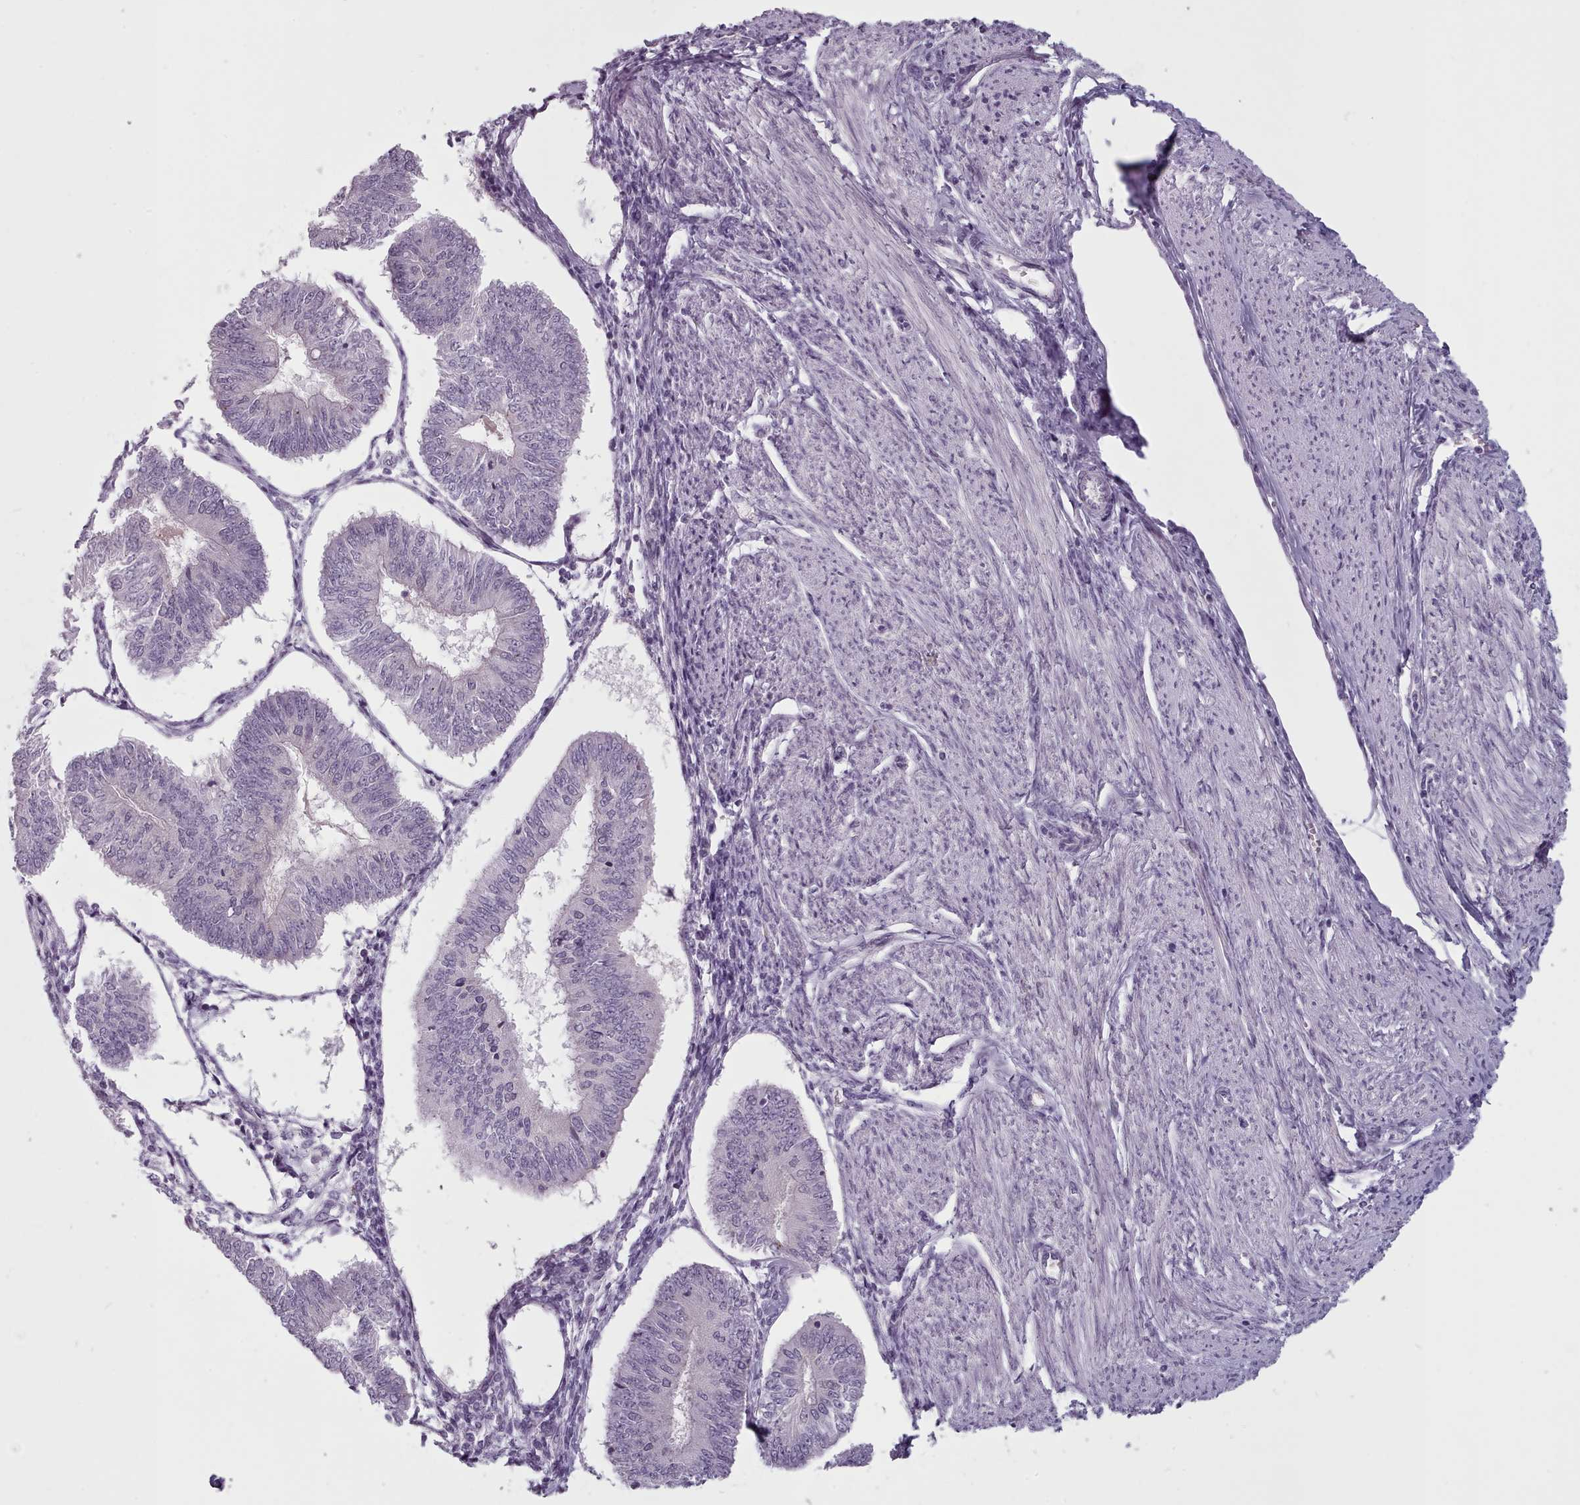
{"staining": {"intensity": "negative", "quantity": "none", "location": "none"}, "tissue": "endometrial cancer", "cell_type": "Tumor cells", "image_type": "cancer", "snomed": [{"axis": "morphology", "description": "Adenocarcinoma, NOS"}, {"axis": "topography", "description": "Endometrium"}], "caption": "Histopathology image shows no significant protein staining in tumor cells of adenocarcinoma (endometrial). The staining was performed using DAB to visualize the protein expression in brown, while the nuclei were stained in blue with hematoxylin (Magnification: 20x).", "gene": "PBX4", "patient": {"sex": "female", "age": 58}}